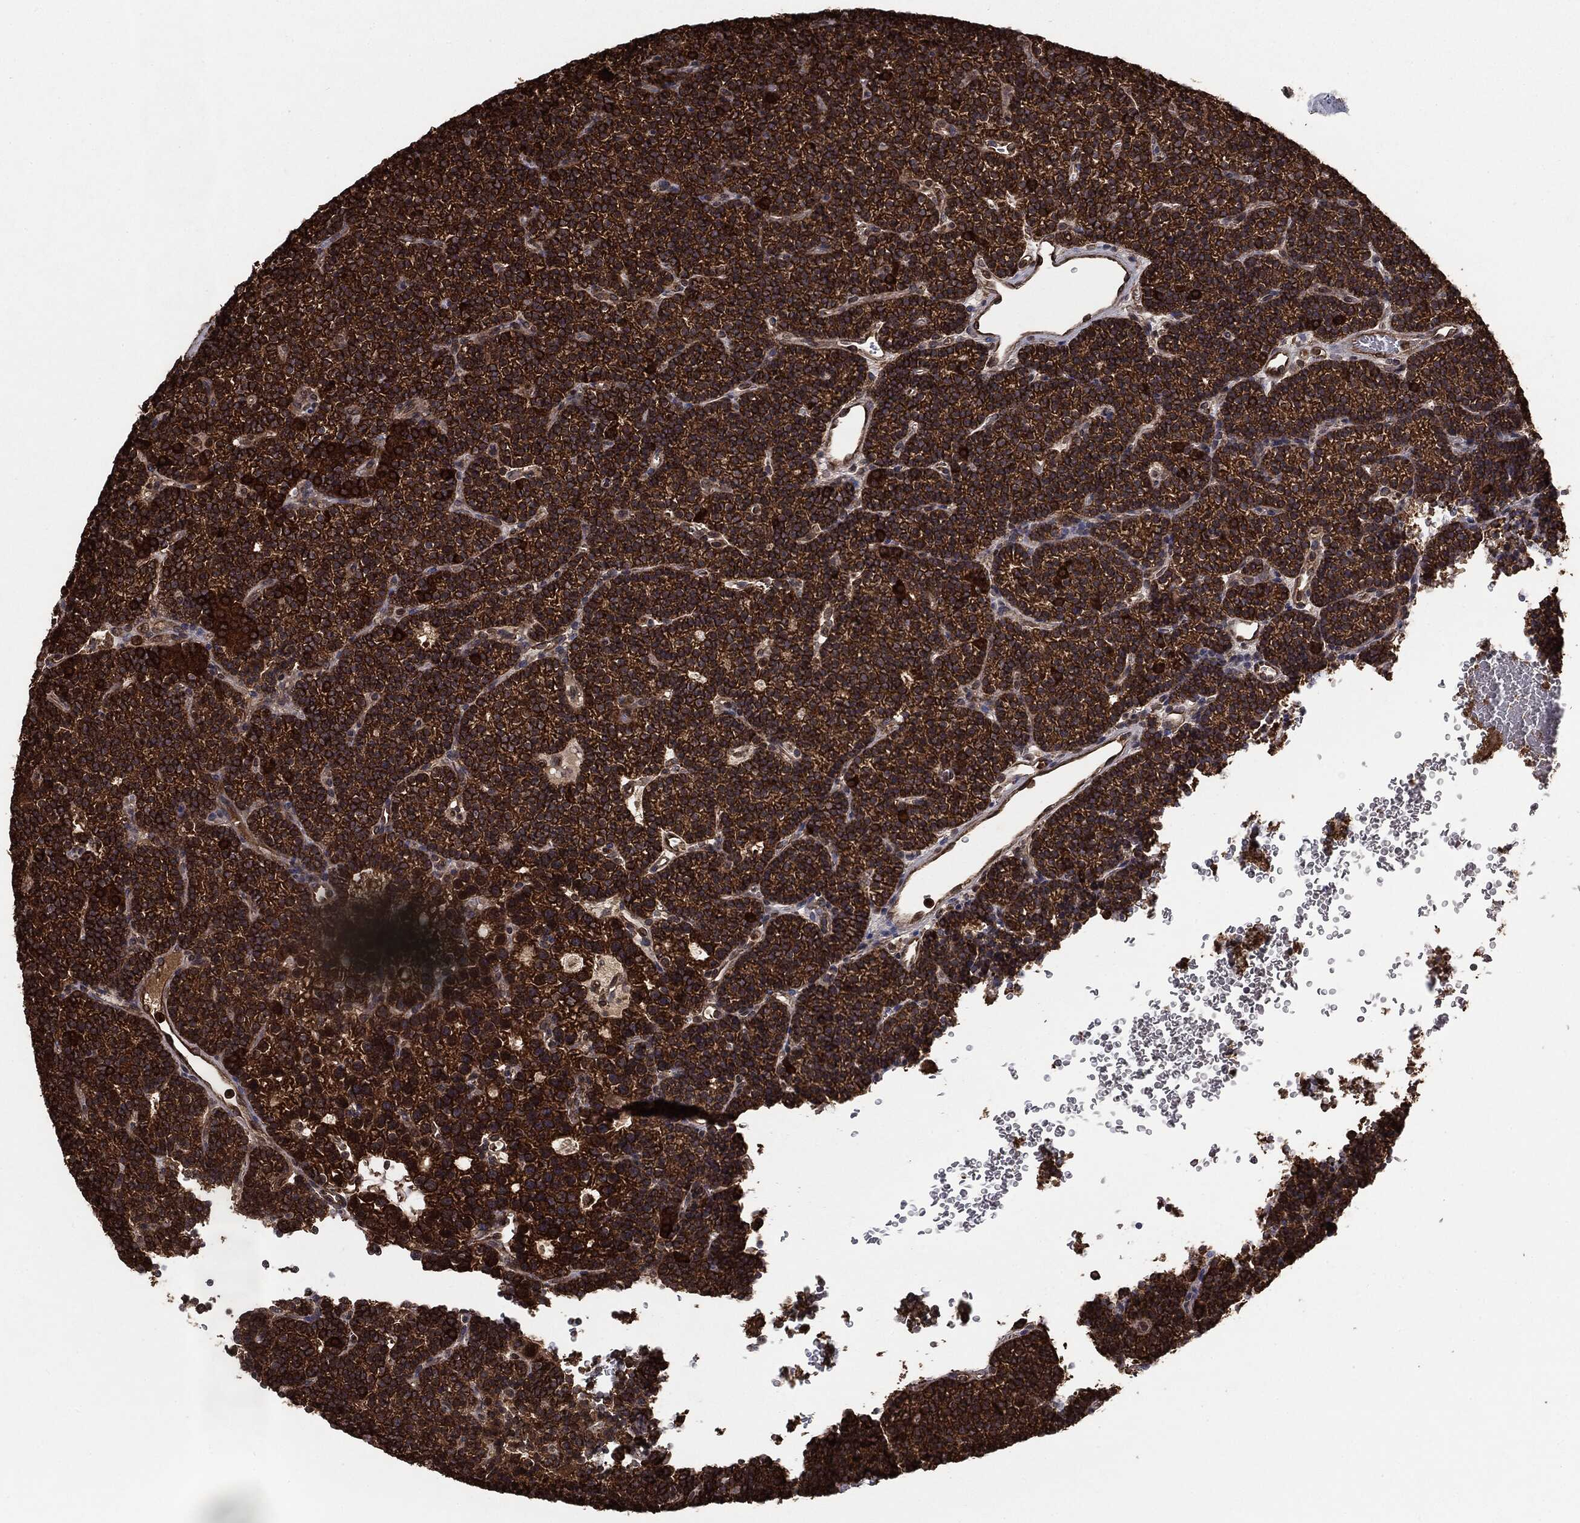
{"staining": {"intensity": "strong", "quantity": ">75%", "location": "cytoplasmic/membranous"}, "tissue": "parathyroid gland", "cell_type": "Glandular cells", "image_type": "normal", "snomed": [{"axis": "morphology", "description": "Normal tissue, NOS"}, {"axis": "topography", "description": "Parathyroid gland"}], "caption": "About >75% of glandular cells in benign human parathyroid gland exhibit strong cytoplasmic/membranous protein expression as visualized by brown immunohistochemical staining.", "gene": "NME1", "patient": {"sex": "female", "age": 42}}